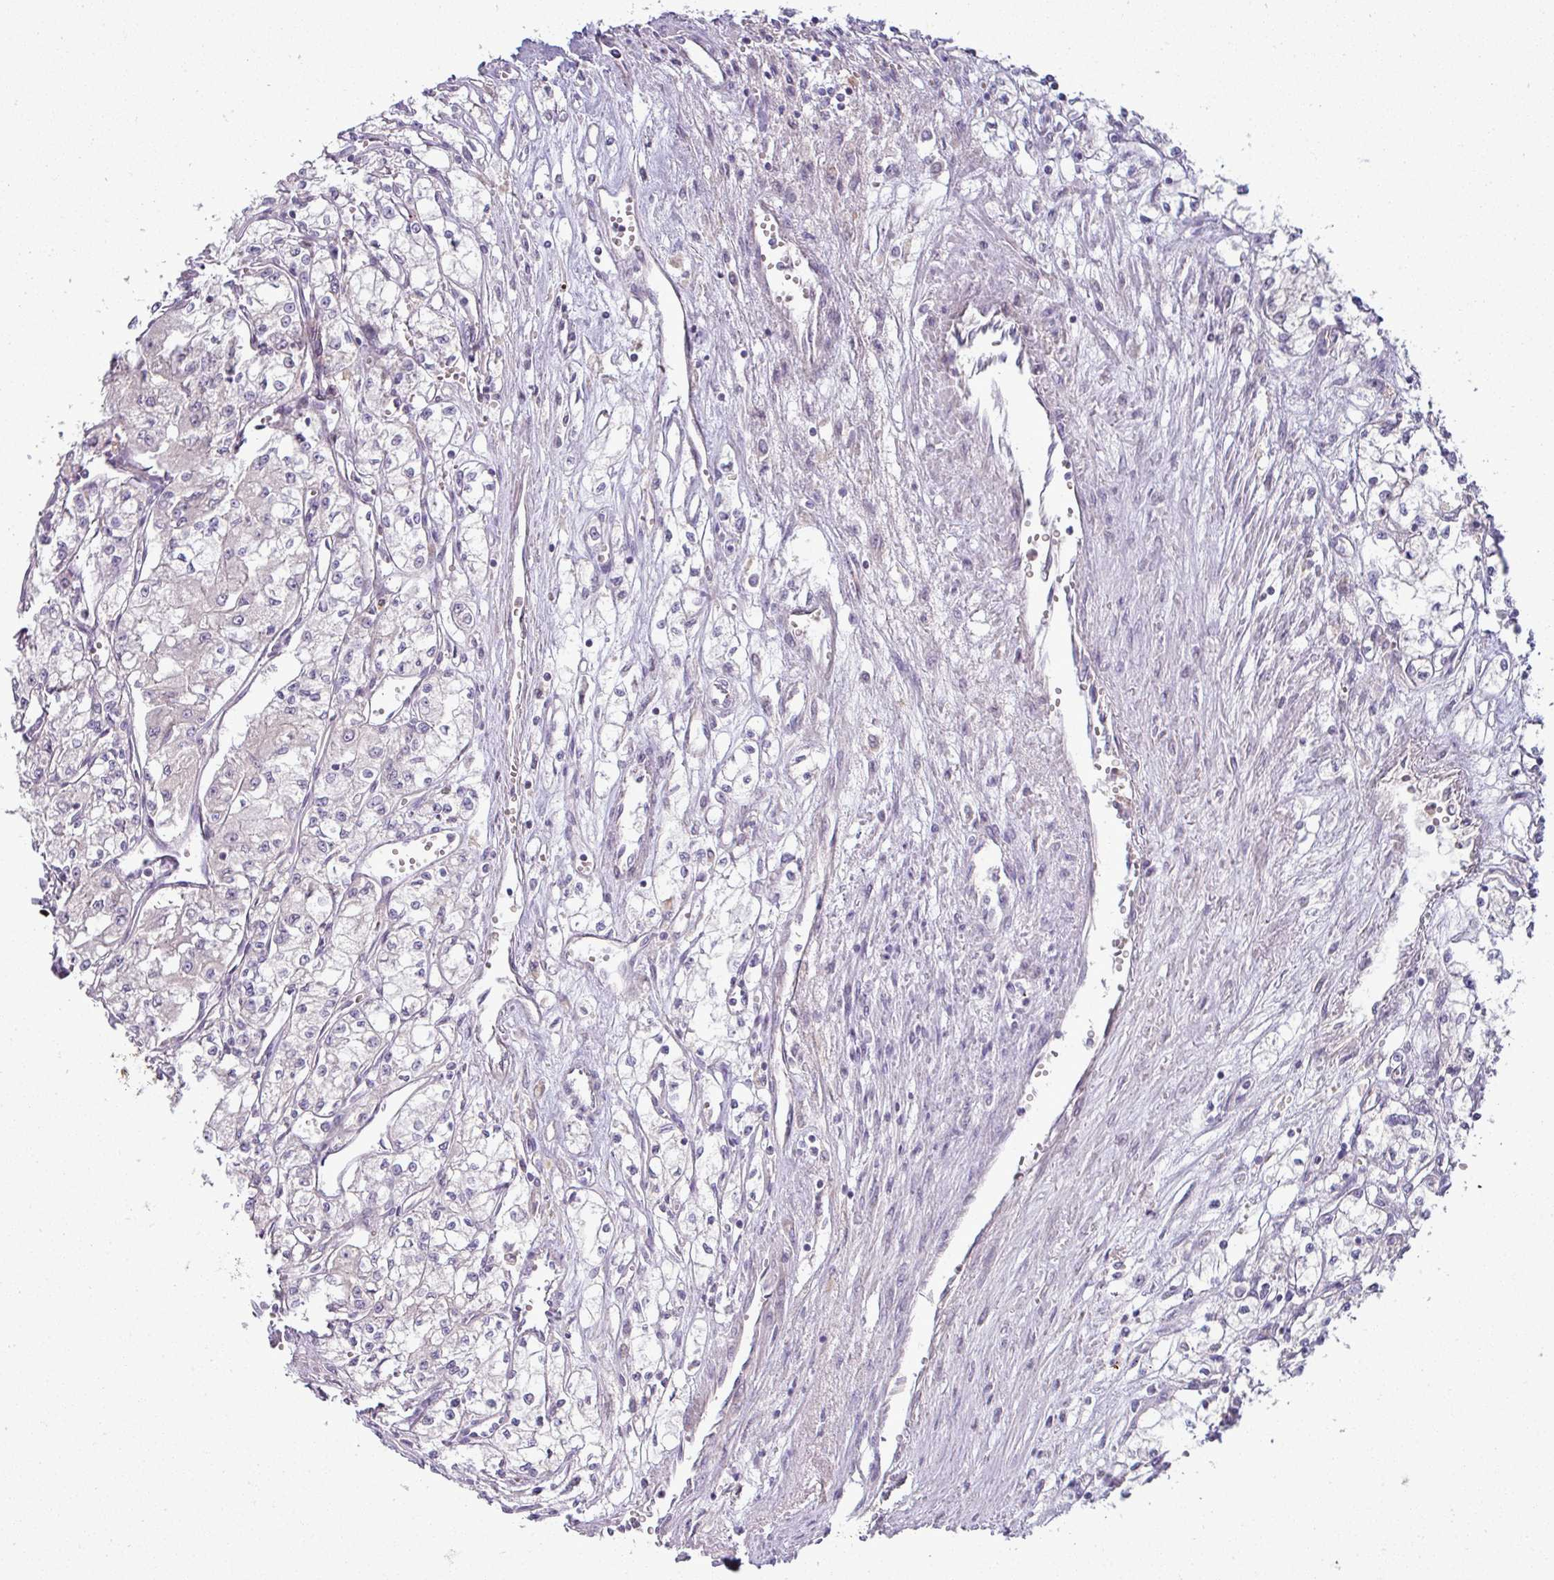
{"staining": {"intensity": "negative", "quantity": "none", "location": "none"}, "tissue": "renal cancer", "cell_type": "Tumor cells", "image_type": "cancer", "snomed": [{"axis": "morphology", "description": "Adenocarcinoma, NOS"}, {"axis": "topography", "description": "Kidney"}], "caption": "Tumor cells are negative for brown protein staining in adenocarcinoma (renal).", "gene": "APOM", "patient": {"sex": "male", "age": 59}}